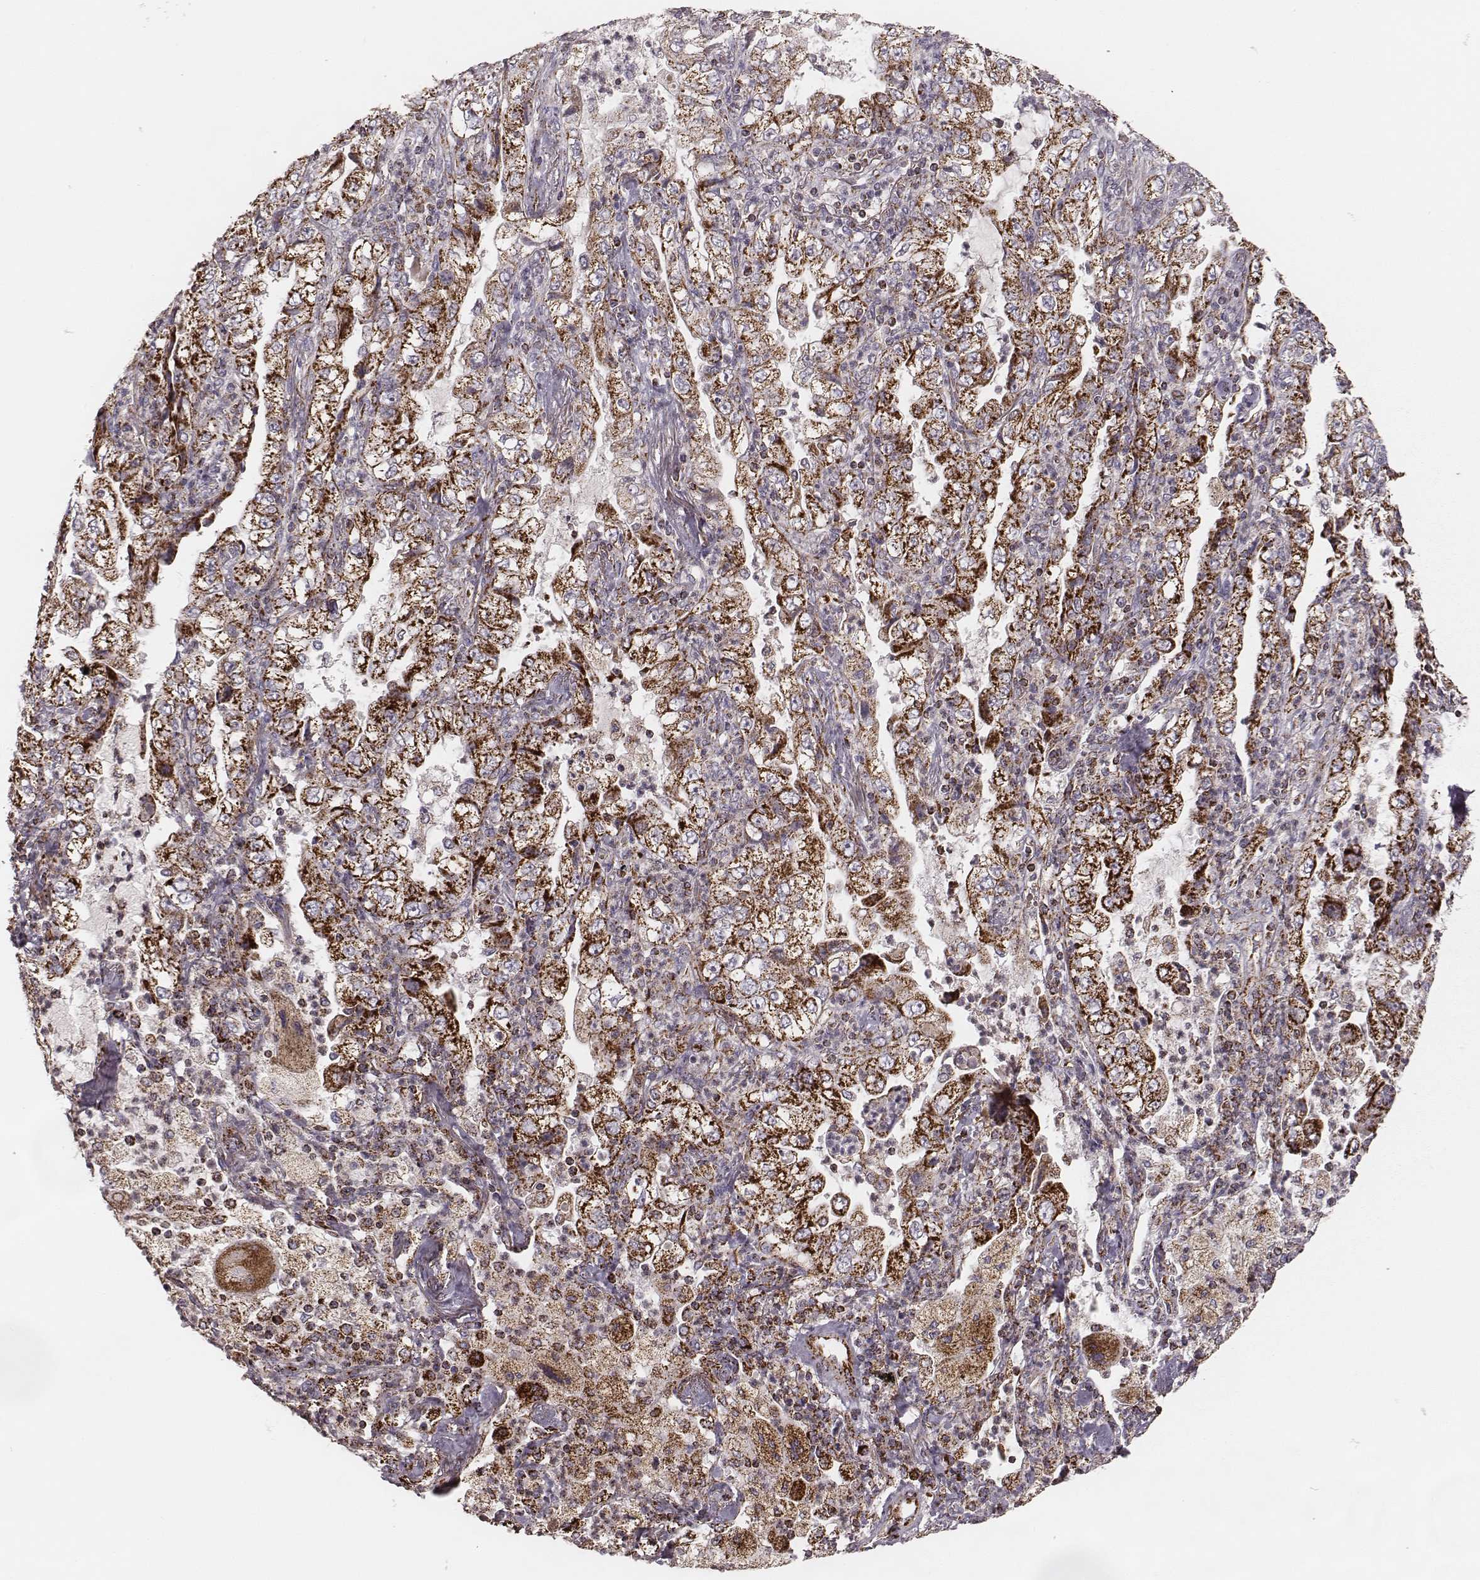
{"staining": {"intensity": "strong", "quantity": ">75%", "location": "cytoplasmic/membranous"}, "tissue": "lung cancer", "cell_type": "Tumor cells", "image_type": "cancer", "snomed": [{"axis": "morphology", "description": "Adenocarcinoma, NOS"}, {"axis": "topography", "description": "Lung"}], "caption": "Human adenocarcinoma (lung) stained with a protein marker displays strong staining in tumor cells.", "gene": "TUFM", "patient": {"sex": "female", "age": 73}}